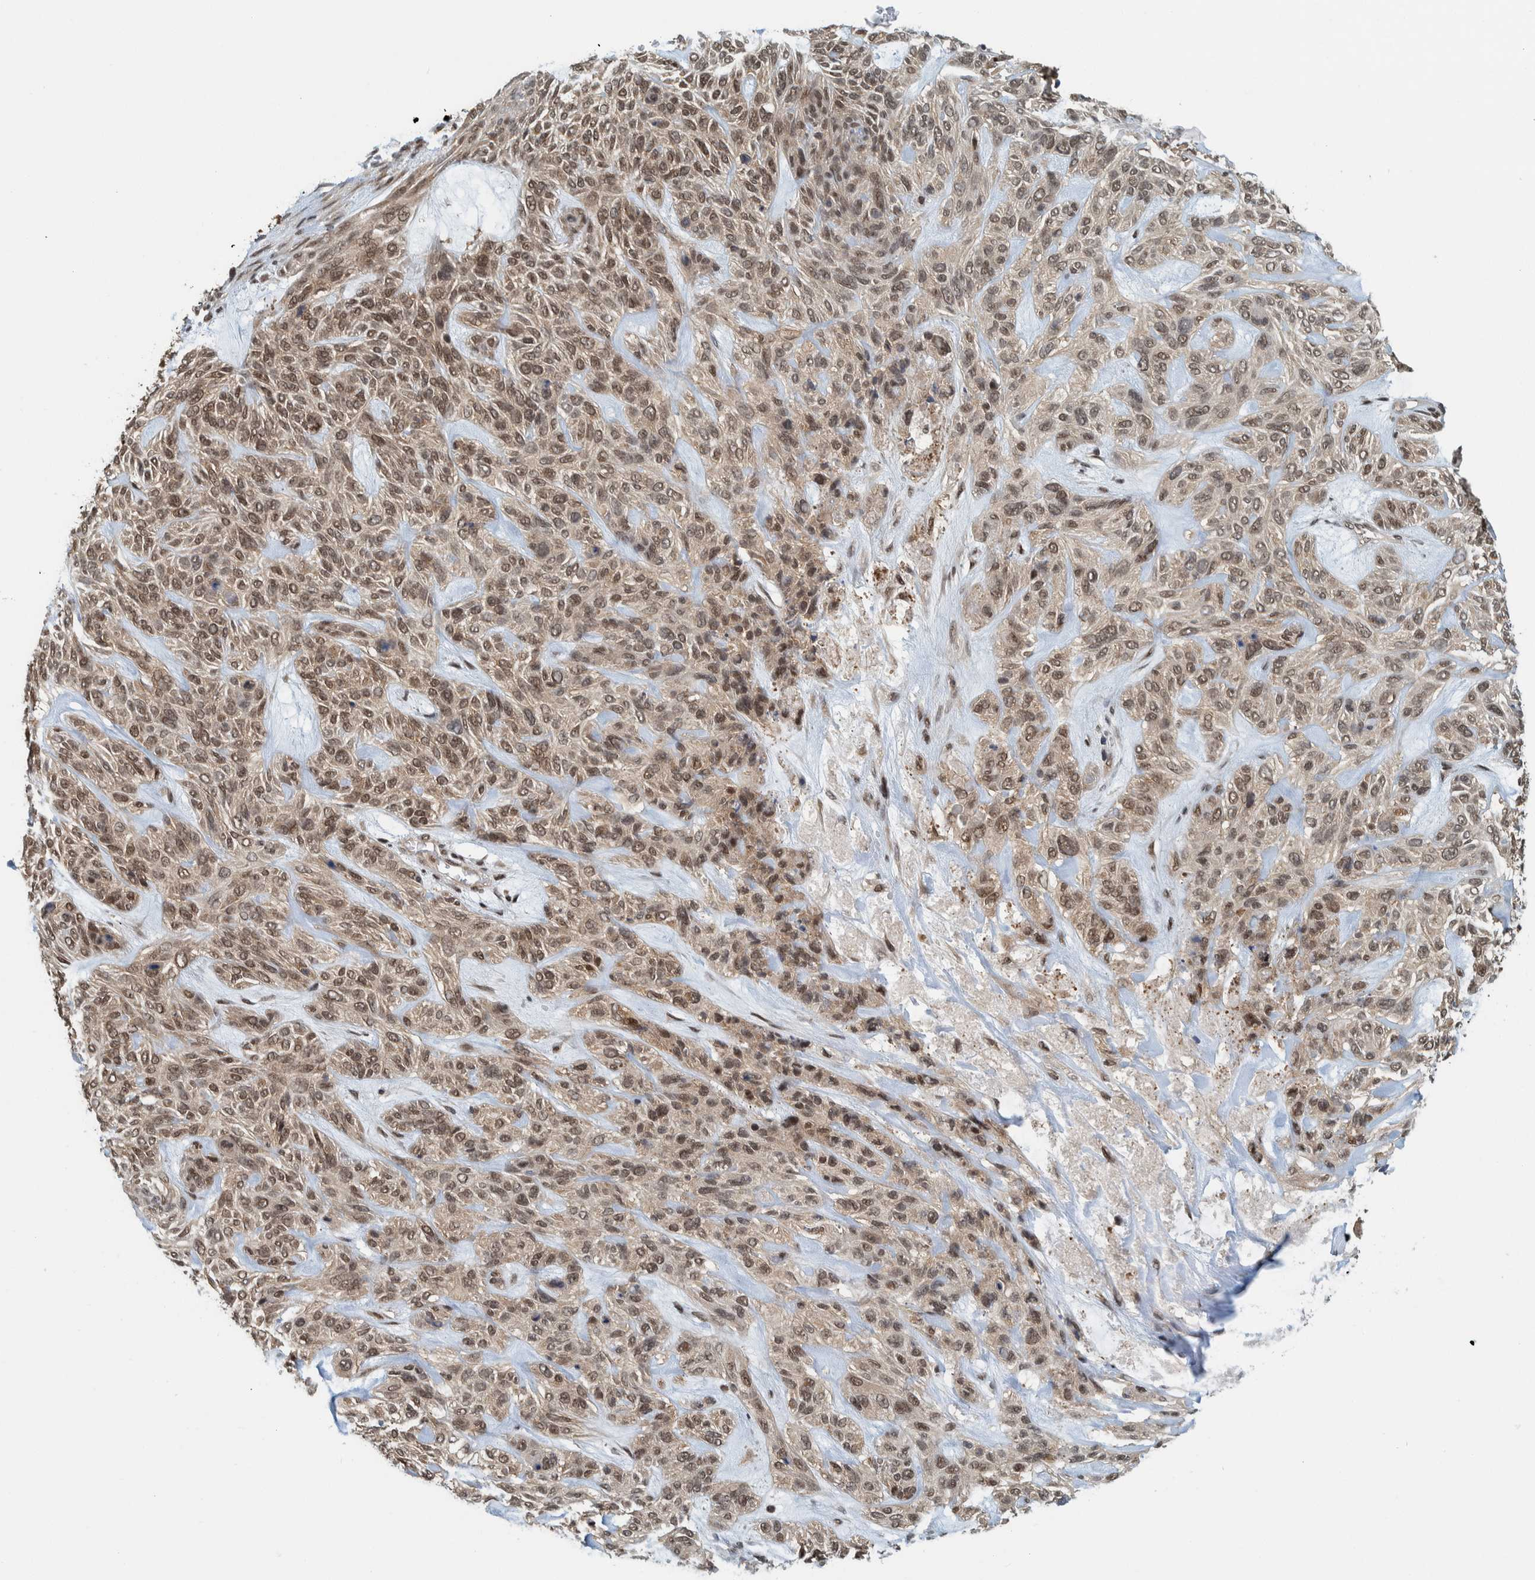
{"staining": {"intensity": "moderate", "quantity": ">75%", "location": "nuclear"}, "tissue": "skin cancer", "cell_type": "Tumor cells", "image_type": "cancer", "snomed": [{"axis": "morphology", "description": "Basal cell carcinoma"}, {"axis": "topography", "description": "Skin"}], "caption": "Moderate nuclear expression for a protein is identified in about >75% of tumor cells of basal cell carcinoma (skin) using immunohistochemistry (IHC).", "gene": "COPS3", "patient": {"sex": "male", "age": 55}}